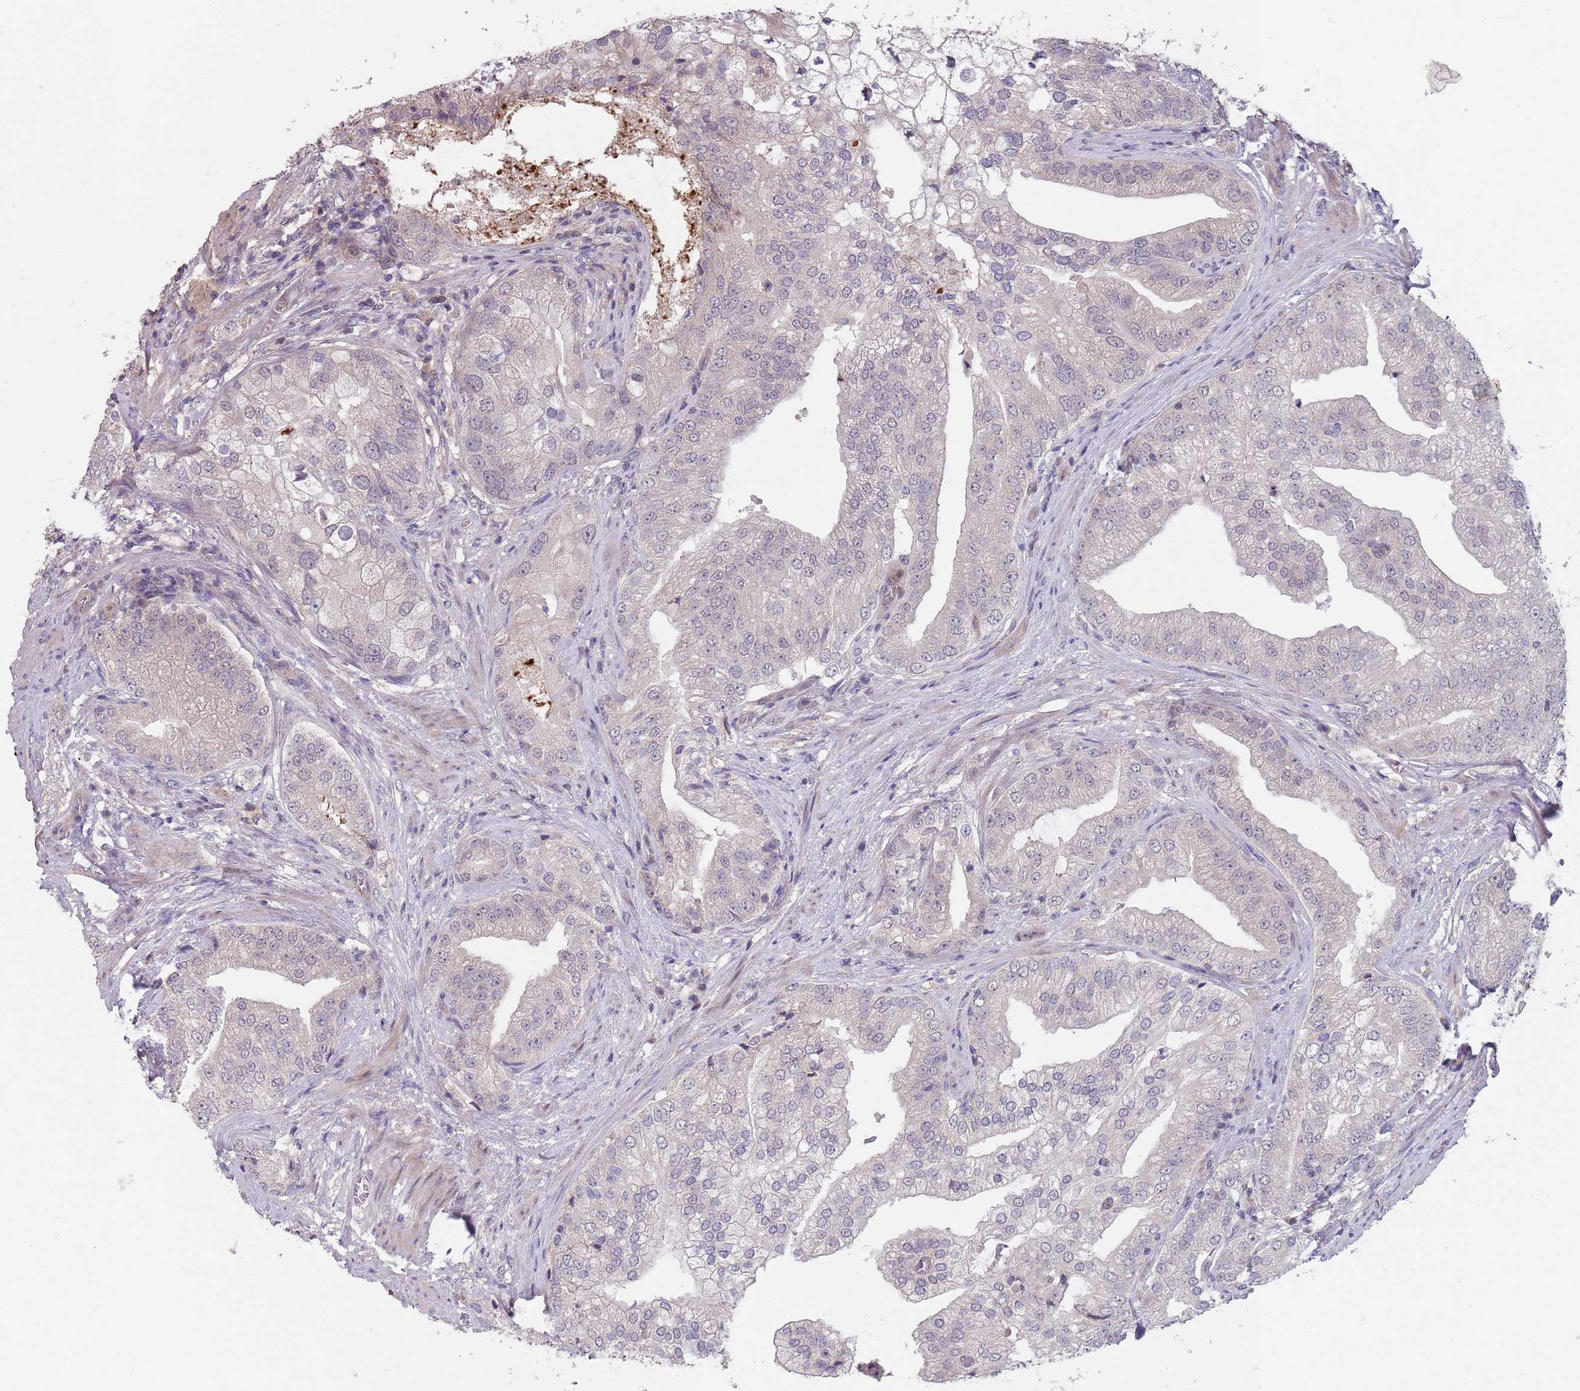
{"staining": {"intensity": "negative", "quantity": "none", "location": "none"}, "tissue": "prostate cancer", "cell_type": "Tumor cells", "image_type": "cancer", "snomed": [{"axis": "morphology", "description": "Adenocarcinoma, High grade"}, {"axis": "topography", "description": "Prostate"}], "caption": "An IHC photomicrograph of prostate cancer is shown. There is no staining in tumor cells of prostate cancer.", "gene": "MEI1", "patient": {"sex": "male", "age": 70}}